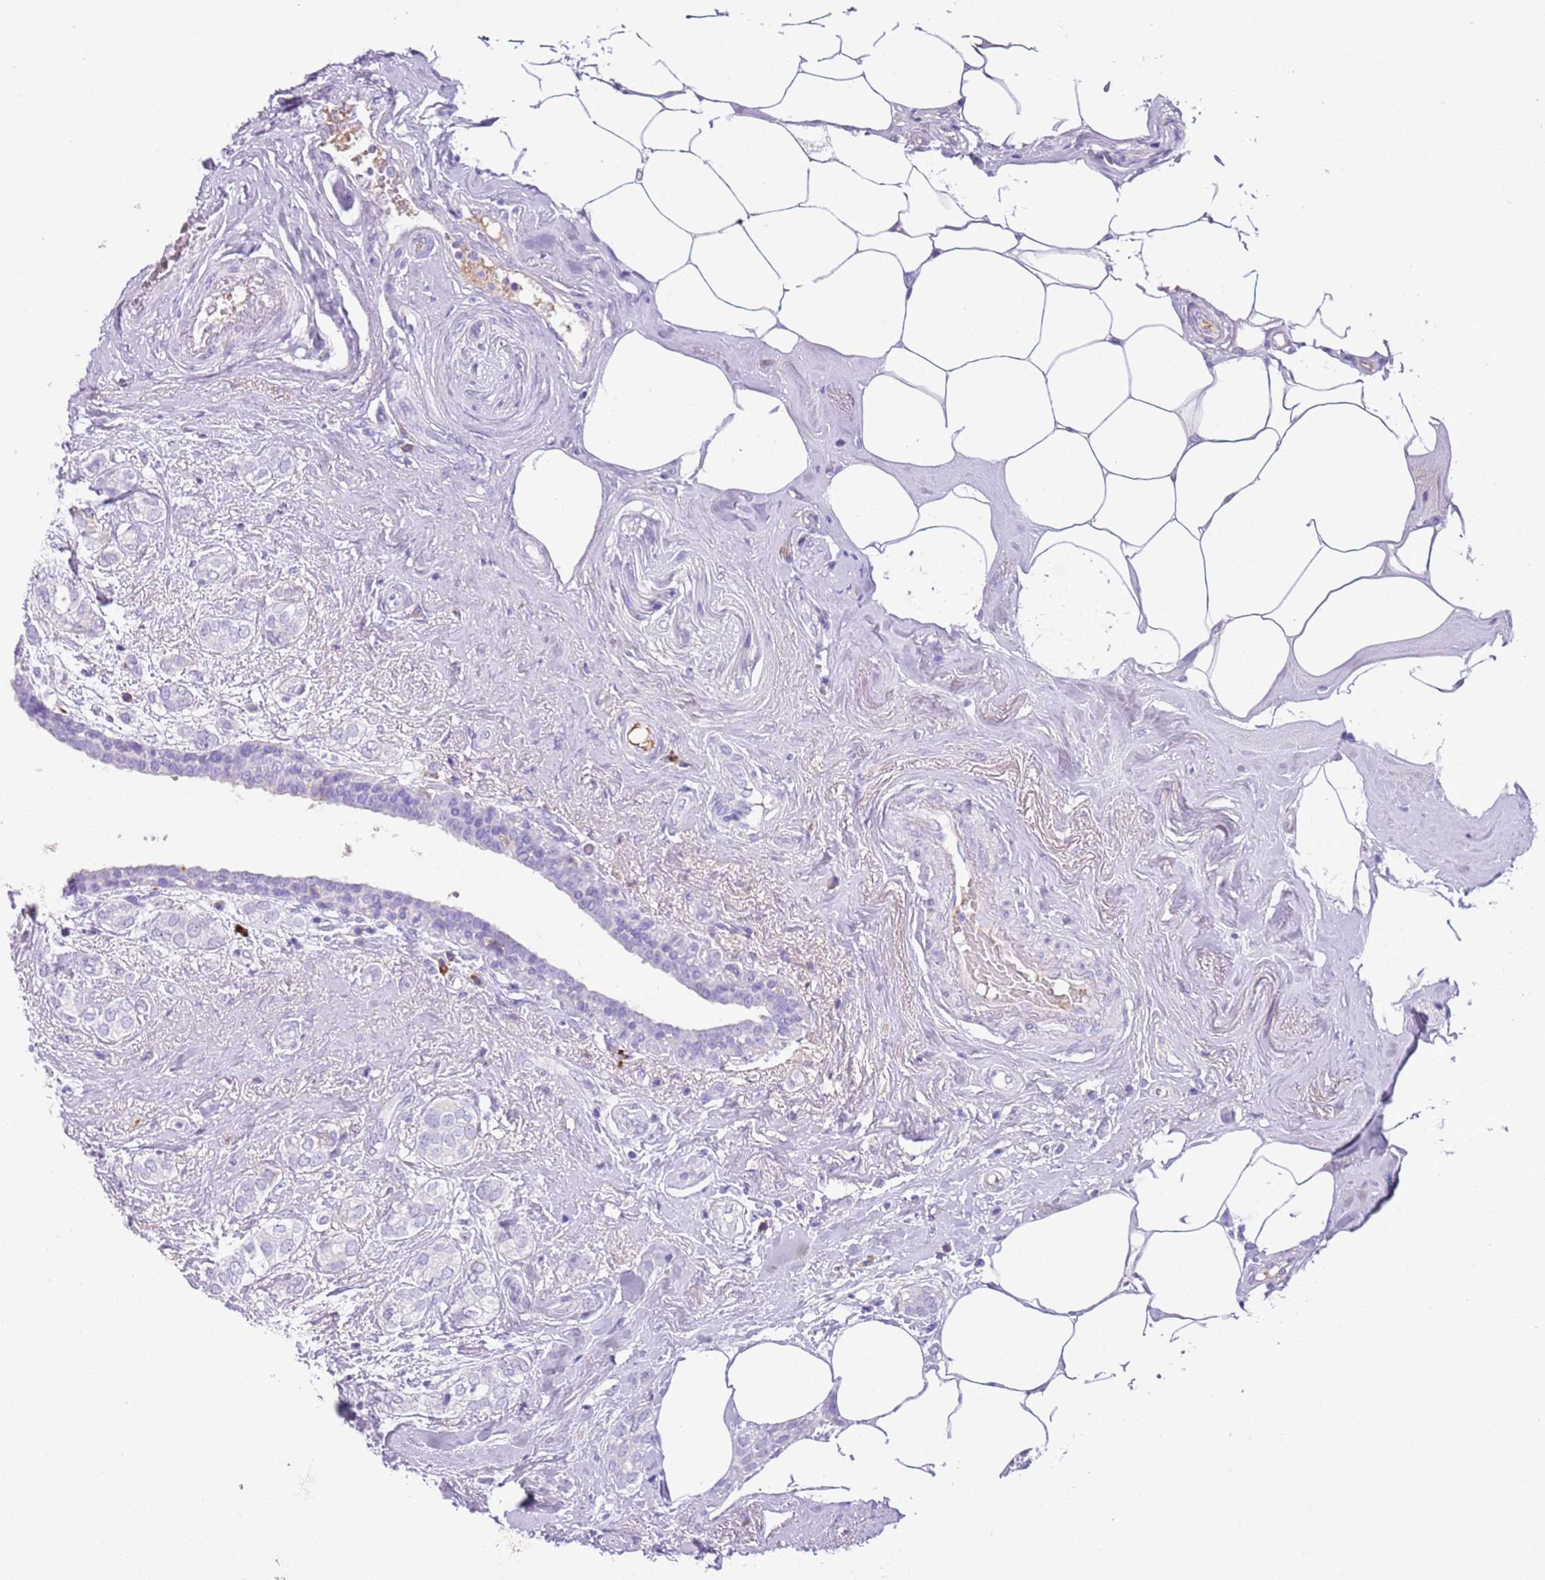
{"staining": {"intensity": "negative", "quantity": "none", "location": "none"}, "tissue": "breast cancer", "cell_type": "Tumor cells", "image_type": "cancer", "snomed": [{"axis": "morphology", "description": "Duct carcinoma"}, {"axis": "topography", "description": "Breast"}], "caption": "DAB (3,3'-diaminobenzidine) immunohistochemical staining of human breast invasive ductal carcinoma displays no significant expression in tumor cells.", "gene": "IGKV3D-11", "patient": {"sex": "female", "age": 73}}